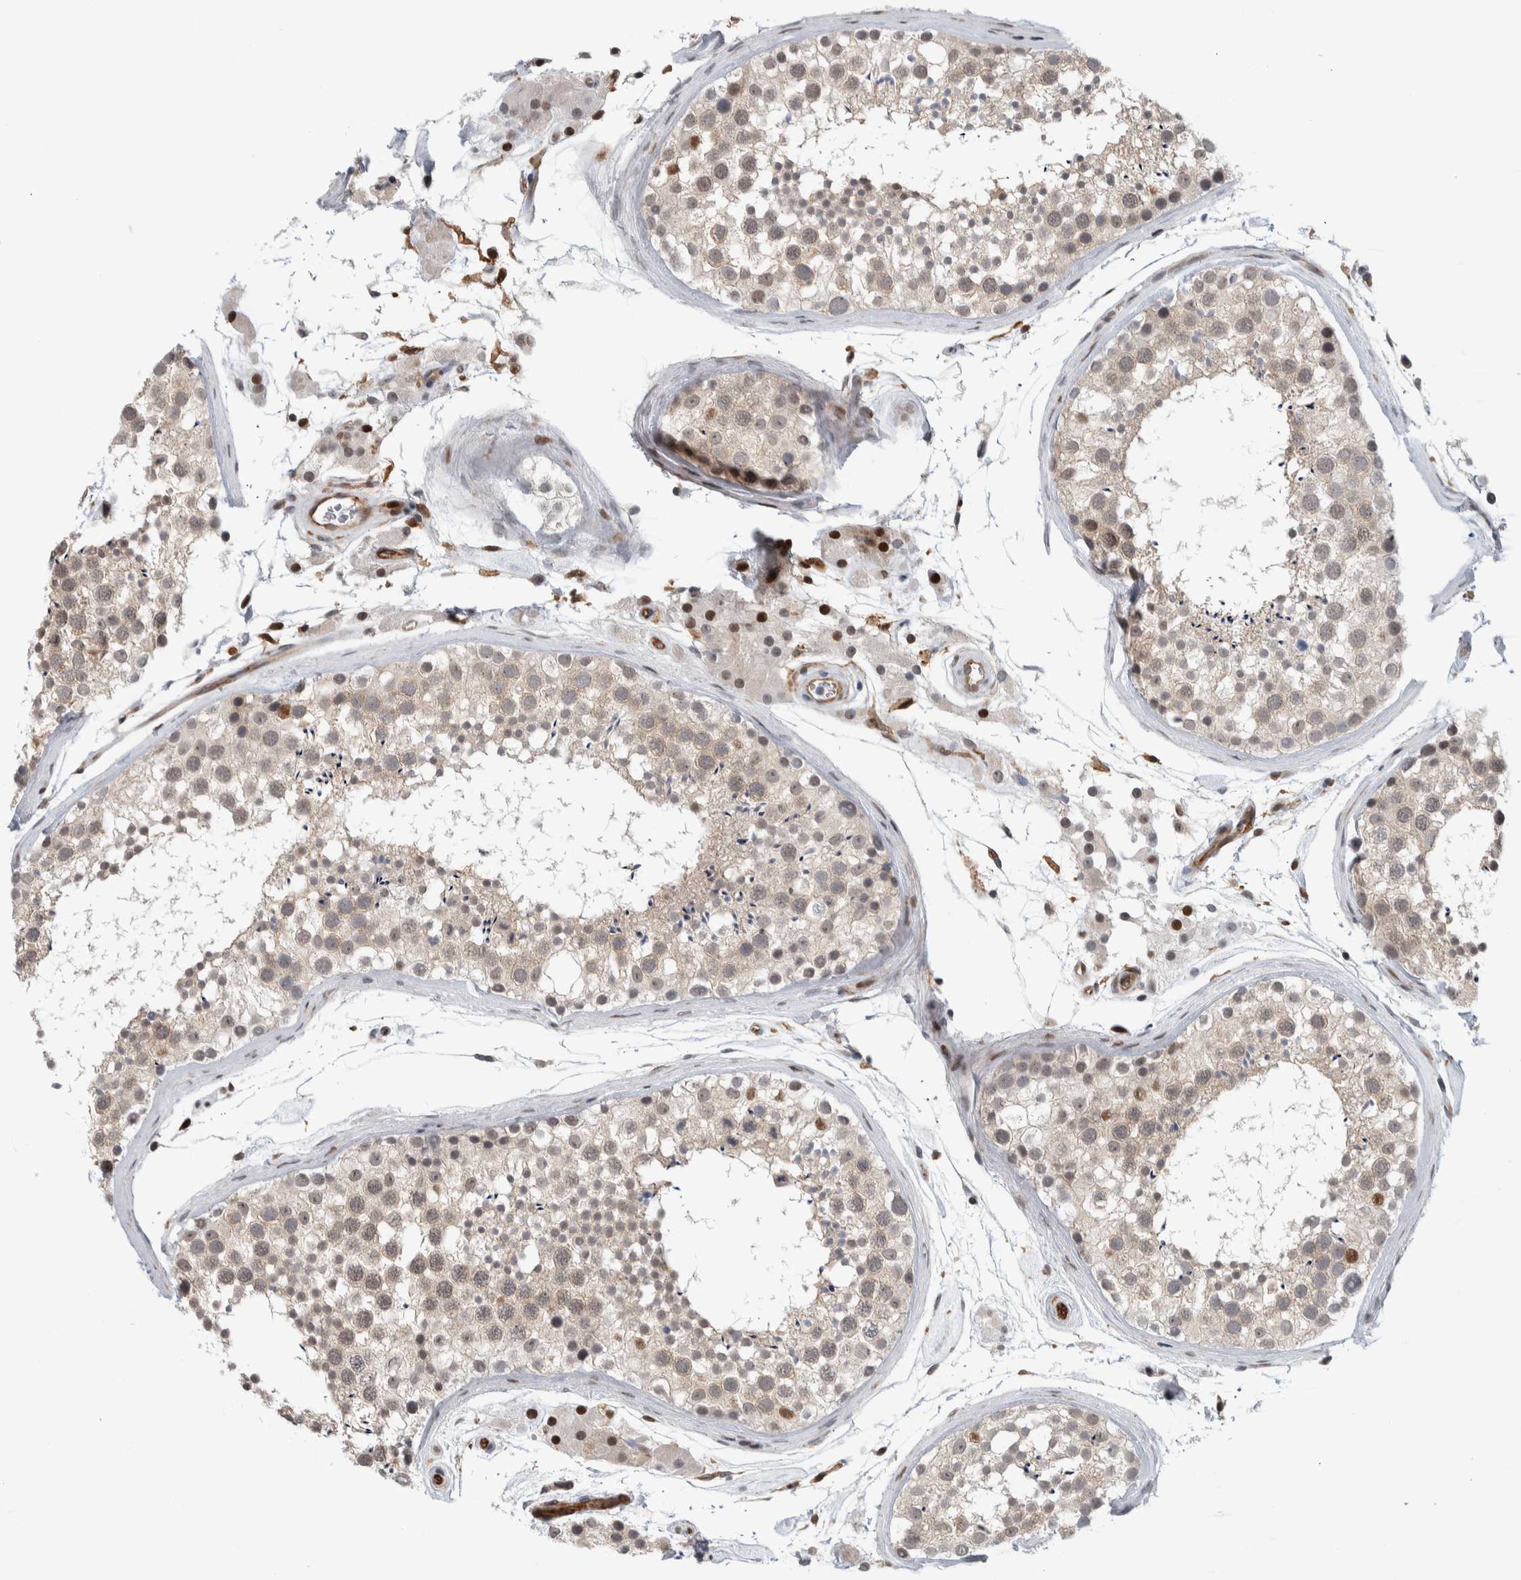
{"staining": {"intensity": "weak", "quantity": "25%-75%", "location": "cytoplasmic/membranous,nuclear"}, "tissue": "testis", "cell_type": "Cells in seminiferous ducts", "image_type": "normal", "snomed": [{"axis": "morphology", "description": "Normal tissue, NOS"}, {"axis": "topography", "description": "Testis"}], "caption": "Cells in seminiferous ducts reveal weak cytoplasmic/membranous,nuclear staining in approximately 25%-75% of cells in unremarkable testis.", "gene": "MSL1", "patient": {"sex": "male", "age": 46}}